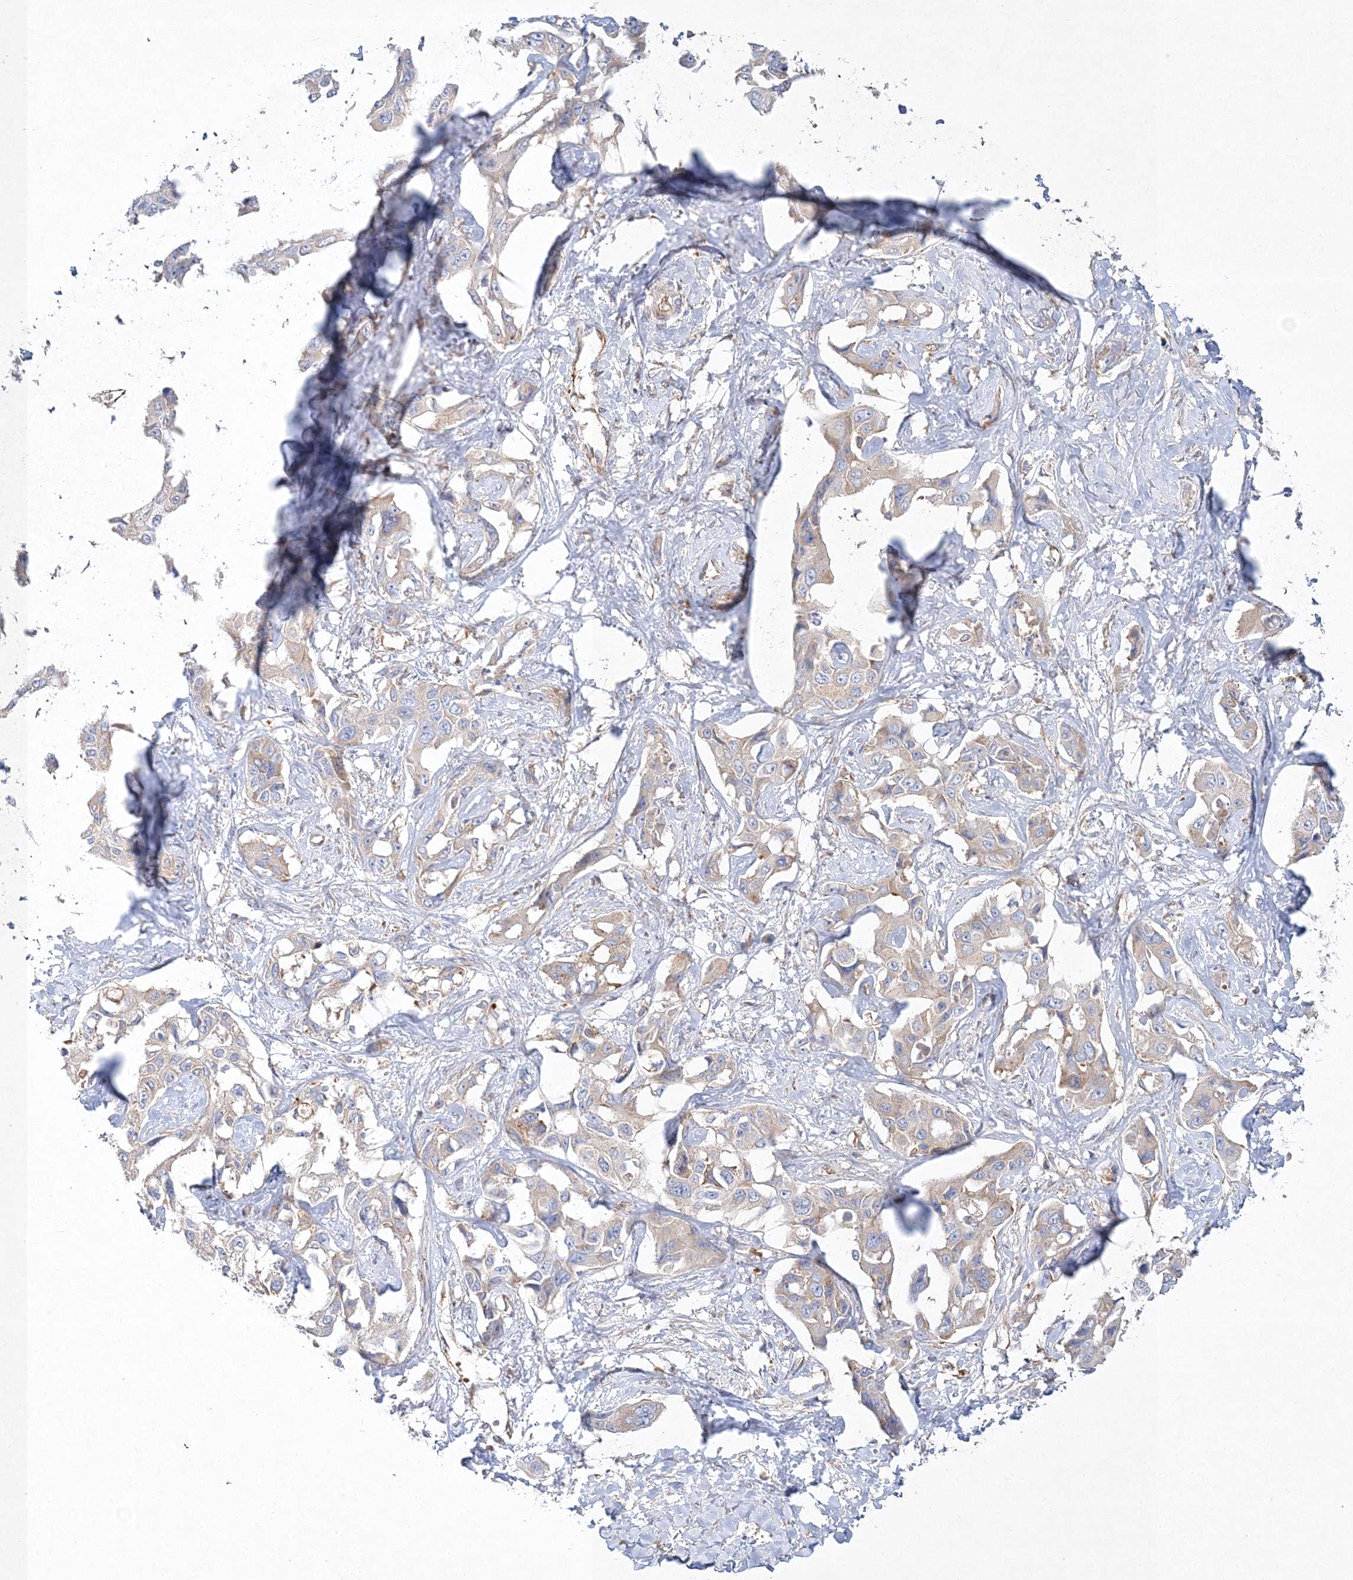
{"staining": {"intensity": "negative", "quantity": "none", "location": "none"}, "tissue": "liver cancer", "cell_type": "Tumor cells", "image_type": "cancer", "snomed": [{"axis": "morphology", "description": "Cholangiocarcinoma"}, {"axis": "topography", "description": "Liver"}], "caption": "This is a image of immunohistochemistry (IHC) staining of cholangiocarcinoma (liver), which shows no staining in tumor cells.", "gene": "WDR37", "patient": {"sex": "male", "age": 59}}